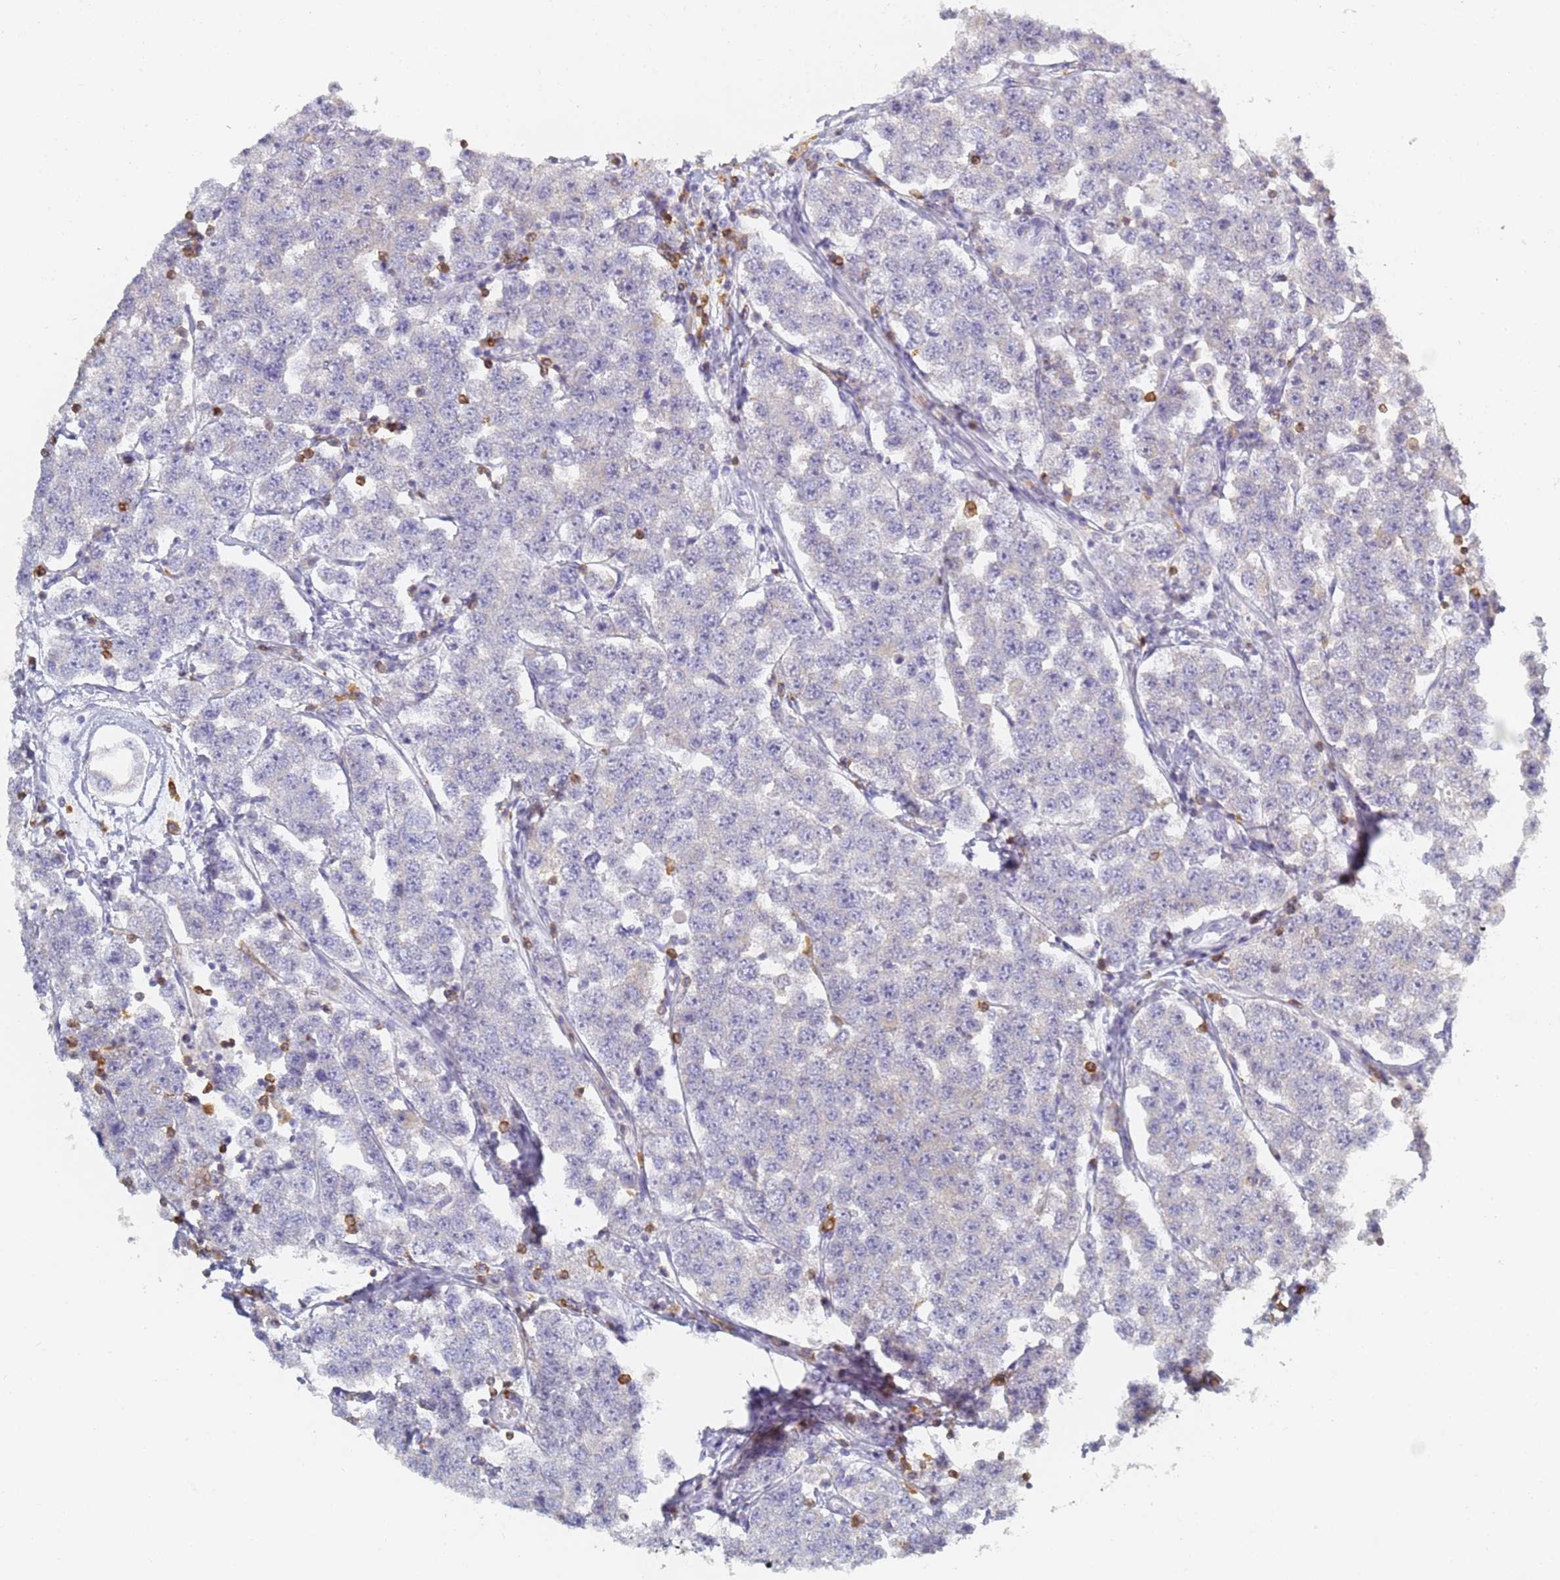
{"staining": {"intensity": "negative", "quantity": "none", "location": "none"}, "tissue": "testis cancer", "cell_type": "Tumor cells", "image_type": "cancer", "snomed": [{"axis": "morphology", "description": "Seminoma, NOS"}, {"axis": "topography", "description": "Testis"}], "caption": "DAB immunohistochemical staining of human testis cancer shows no significant staining in tumor cells. The staining was performed using DAB to visualize the protein expression in brown, while the nuclei were stained in blue with hematoxylin (Magnification: 20x).", "gene": "BIN2", "patient": {"sex": "male", "age": 28}}